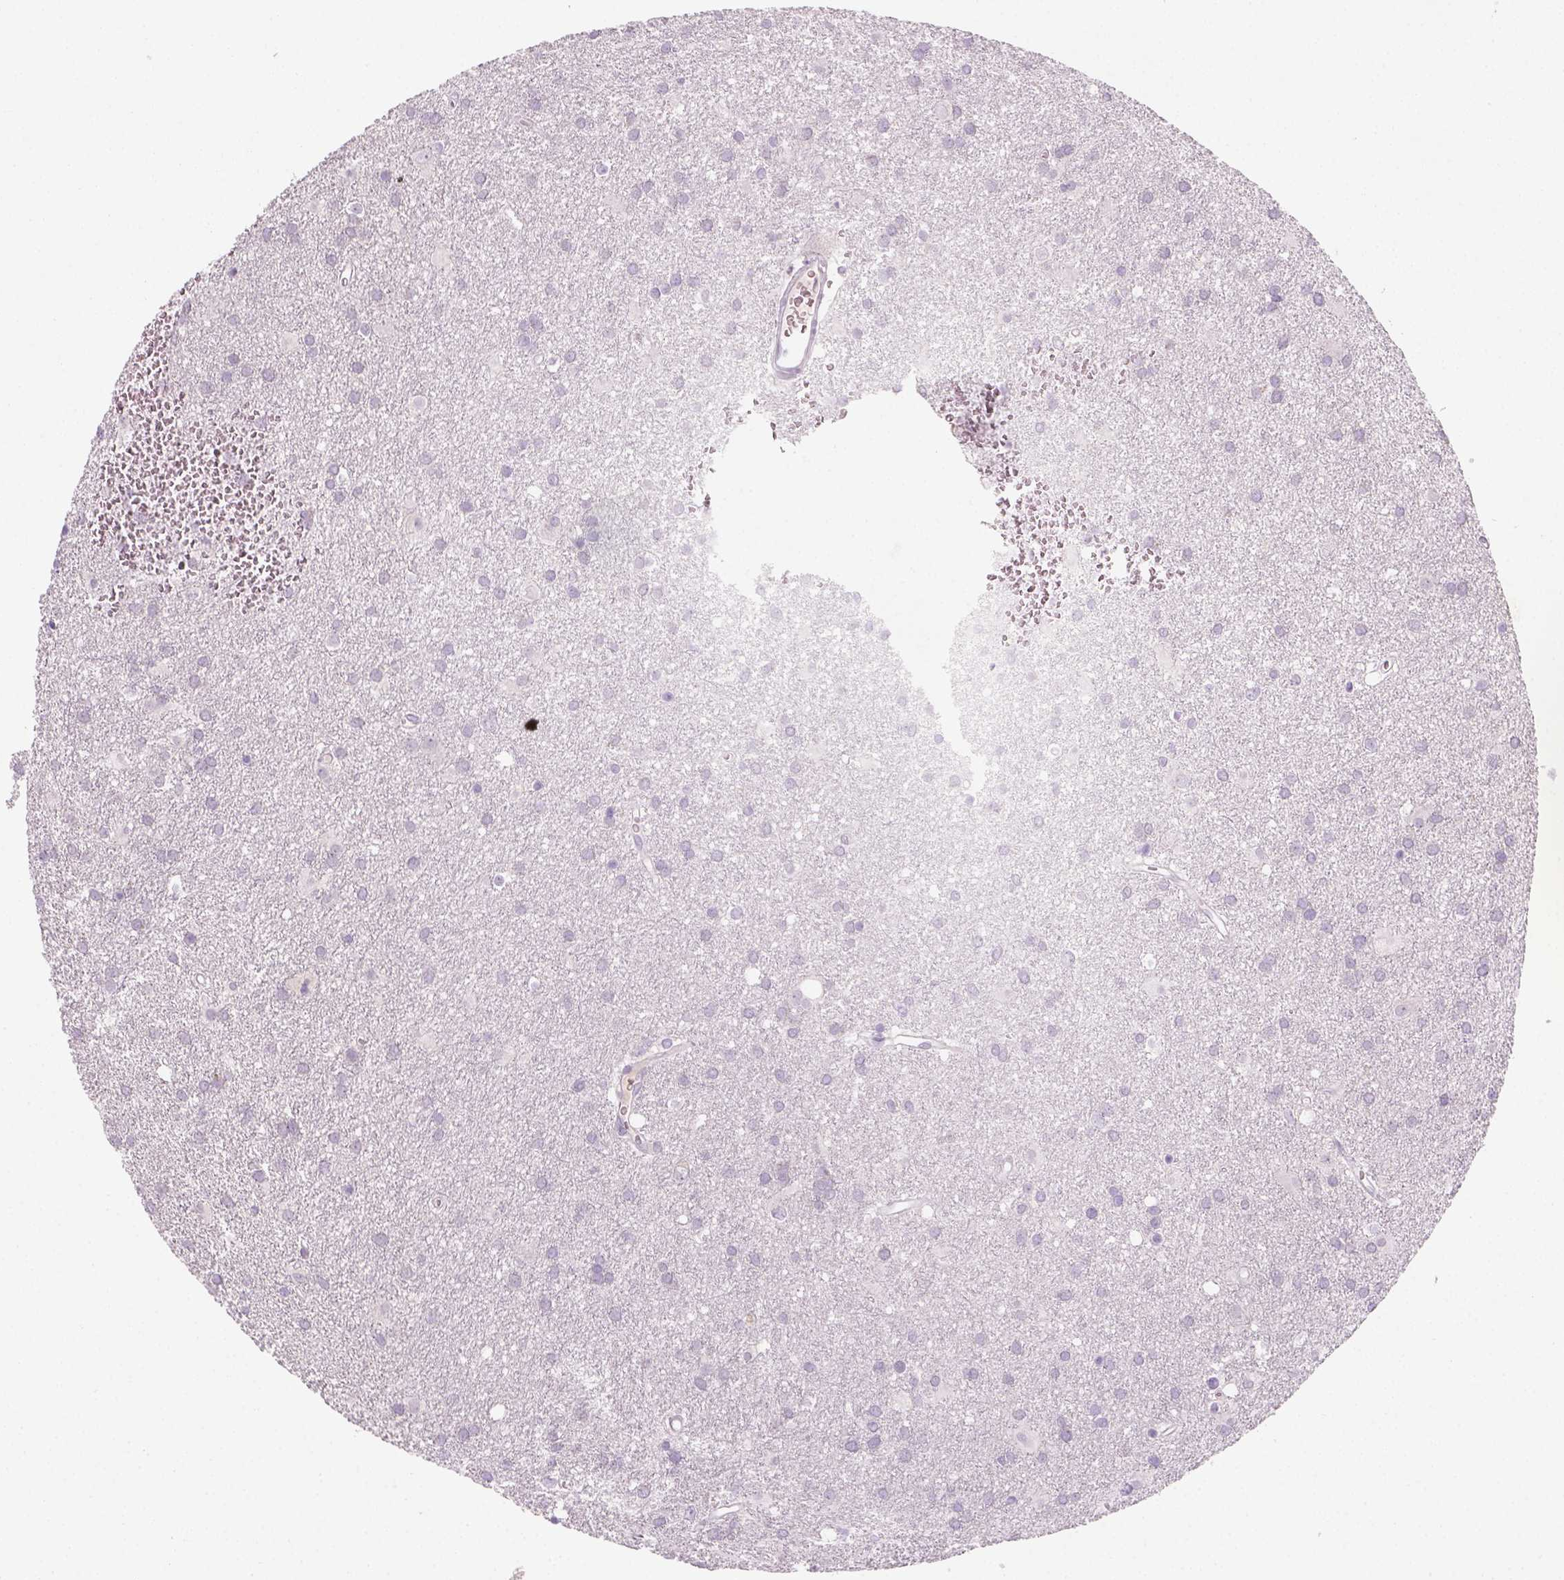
{"staining": {"intensity": "negative", "quantity": "none", "location": "none"}, "tissue": "glioma", "cell_type": "Tumor cells", "image_type": "cancer", "snomed": [{"axis": "morphology", "description": "Glioma, malignant, Low grade"}, {"axis": "topography", "description": "Brain"}], "caption": "Tumor cells show no significant protein expression in glioma.", "gene": "GFI1B", "patient": {"sex": "male", "age": 58}}